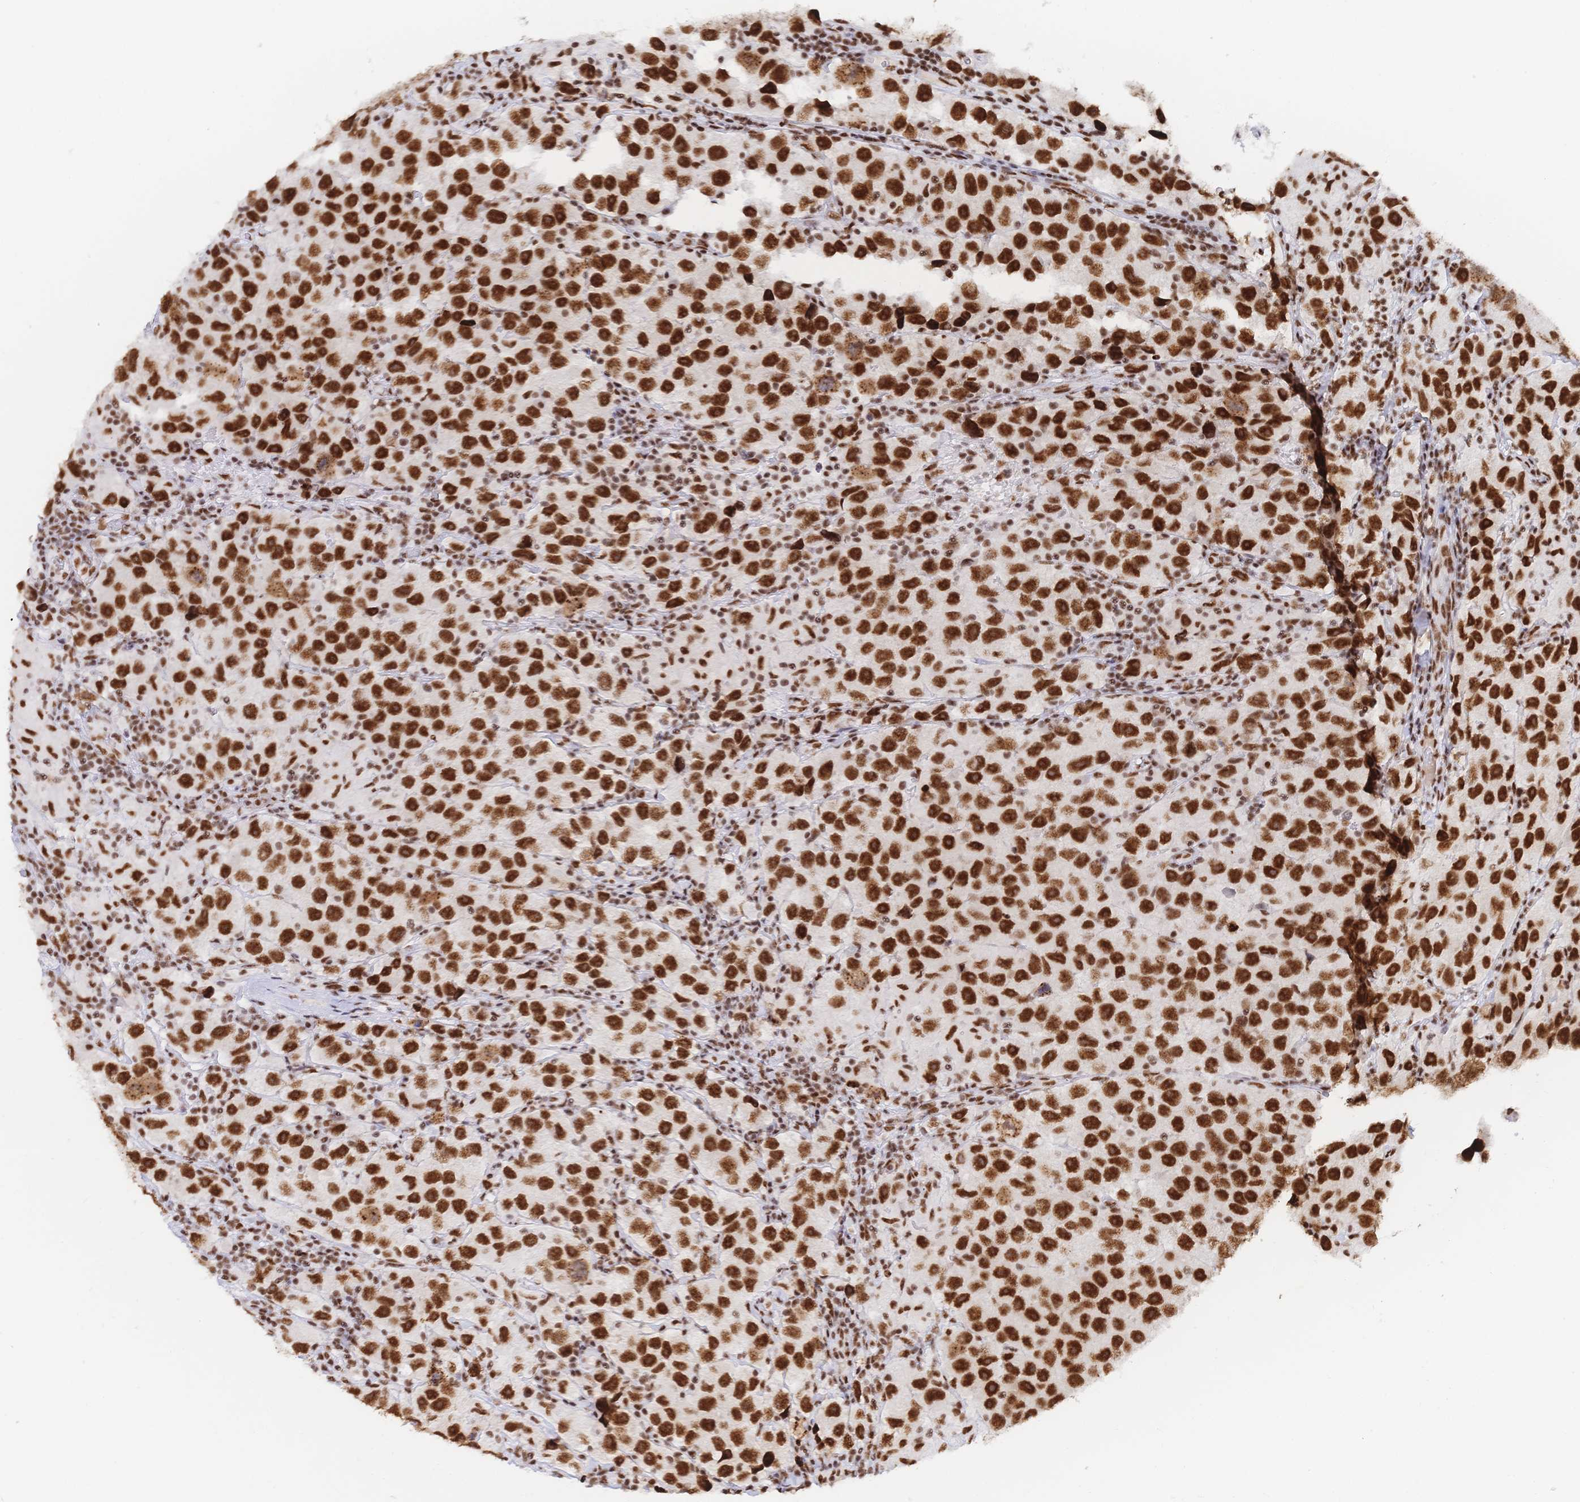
{"staining": {"intensity": "strong", "quantity": ">75%", "location": "nuclear"}, "tissue": "testis cancer", "cell_type": "Tumor cells", "image_type": "cancer", "snomed": [{"axis": "morphology", "description": "Seminoma, NOS"}, {"axis": "topography", "description": "Testis"}], "caption": "Human testis cancer stained for a protein (brown) exhibits strong nuclear positive expression in about >75% of tumor cells.", "gene": "SRSF1", "patient": {"sex": "male", "age": 26}}